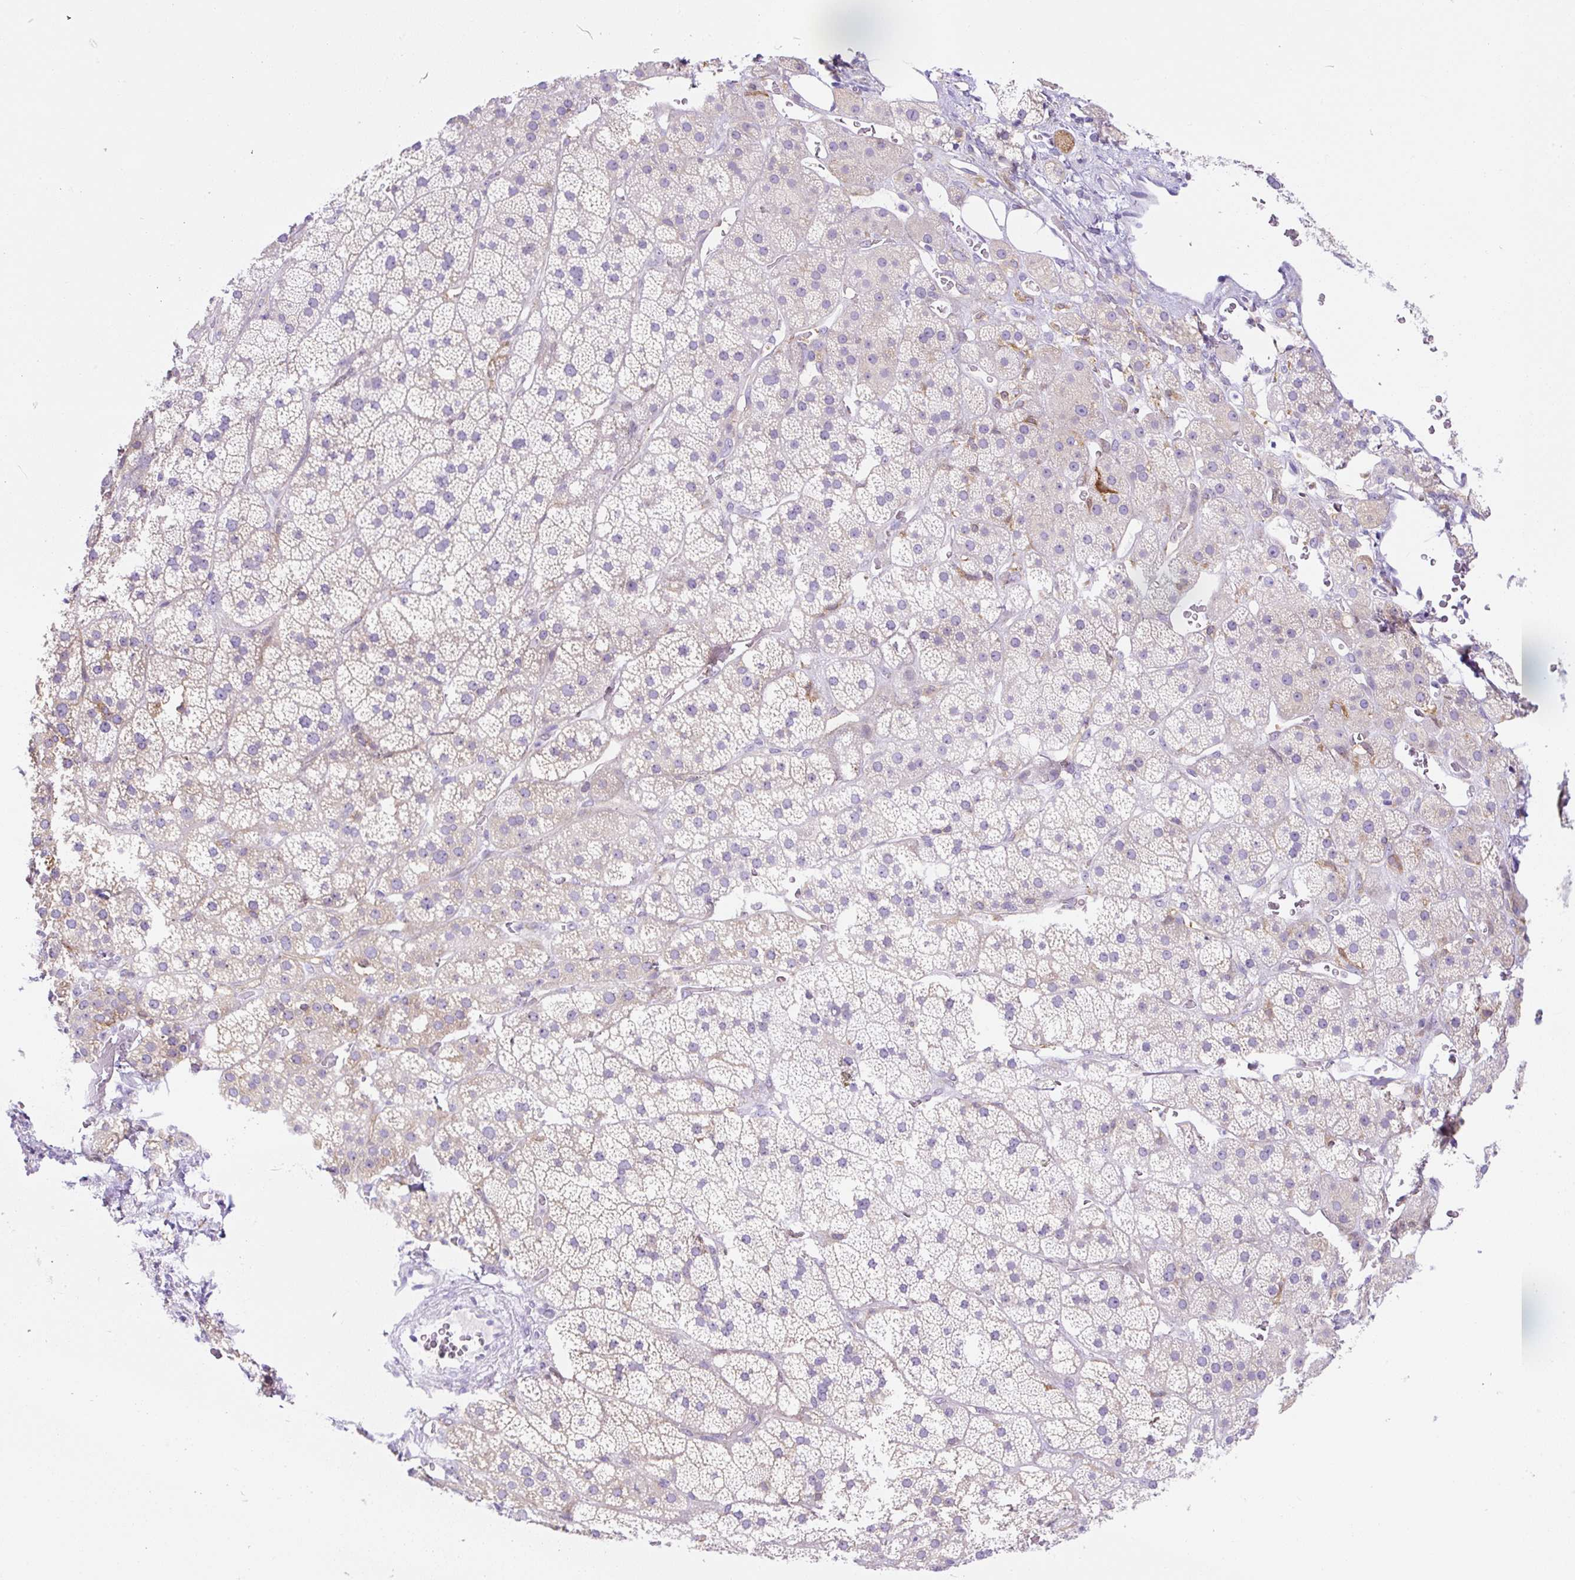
{"staining": {"intensity": "weak", "quantity": "<25%", "location": "cytoplasmic/membranous"}, "tissue": "adrenal gland", "cell_type": "Glandular cells", "image_type": "normal", "snomed": [{"axis": "morphology", "description": "Normal tissue, NOS"}, {"axis": "topography", "description": "Adrenal gland"}], "caption": "The micrograph exhibits no staining of glandular cells in unremarkable adrenal gland. Brightfield microscopy of immunohistochemistry stained with DAB (3,3'-diaminobenzidine) (brown) and hematoxylin (blue), captured at high magnification.", "gene": "ASB4", "patient": {"sex": "male", "age": 57}}